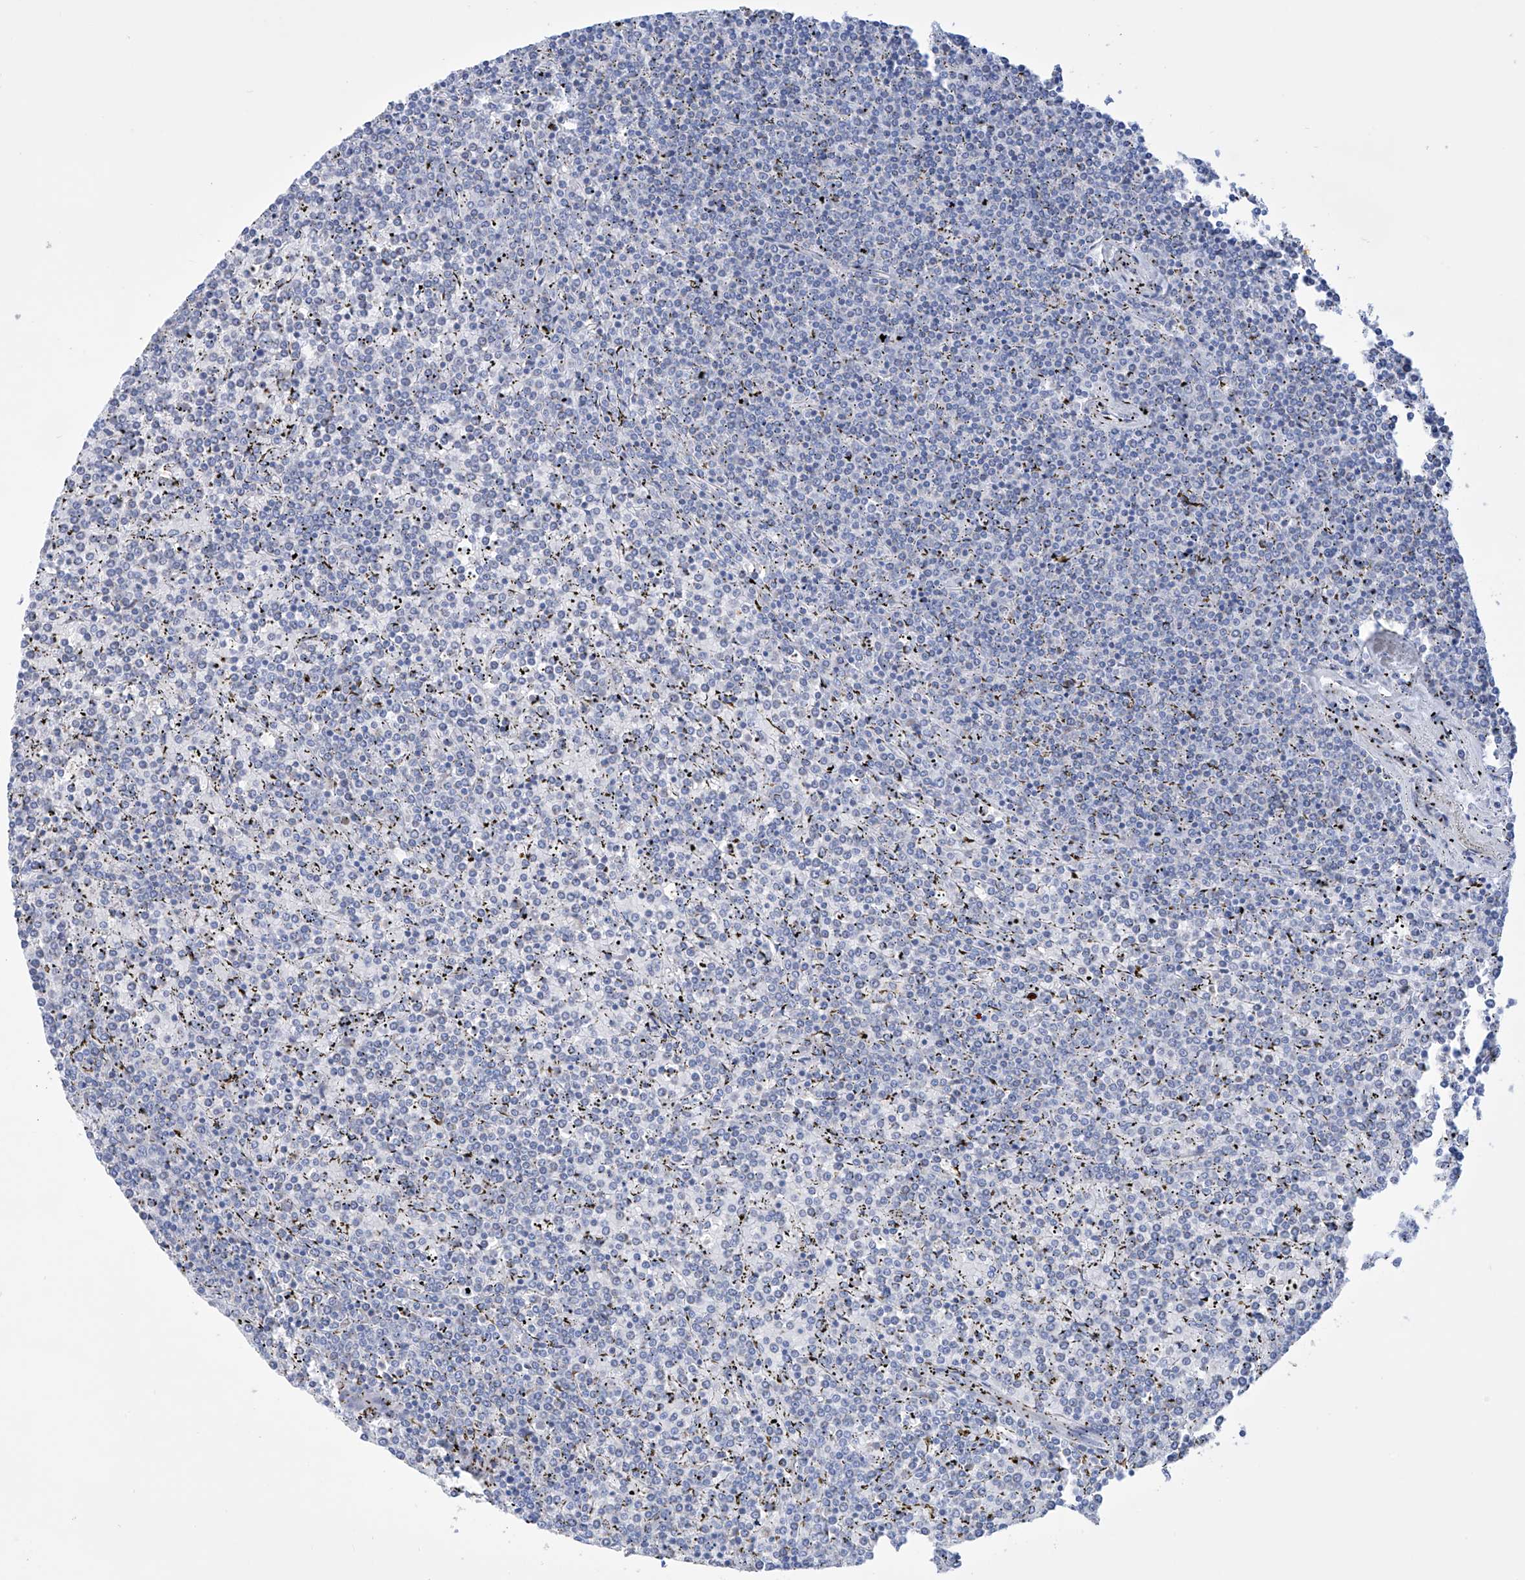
{"staining": {"intensity": "negative", "quantity": "none", "location": "none"}, "tissue": "lymphoma", "cell_type": "Tumor cells", "image_type": "cancer", "snomed": [{"axis": "morphology", "description": "Malignant lymphoma, non-Hodgkin's type, Low grade"}, {"axis": "topography", "description": "Spleen"}], "caption": "A photomicrograph of human low-grade malignant lymphoma, non-Hodgkin's type is negative for staining in tumor cells. (DAB (3,3'-diaminobenzidine) IHC visualized using brightfield microscopy, high magnification).", "gene": "ALDH6A1", "patient": {"sex": "female", "age": 19}}